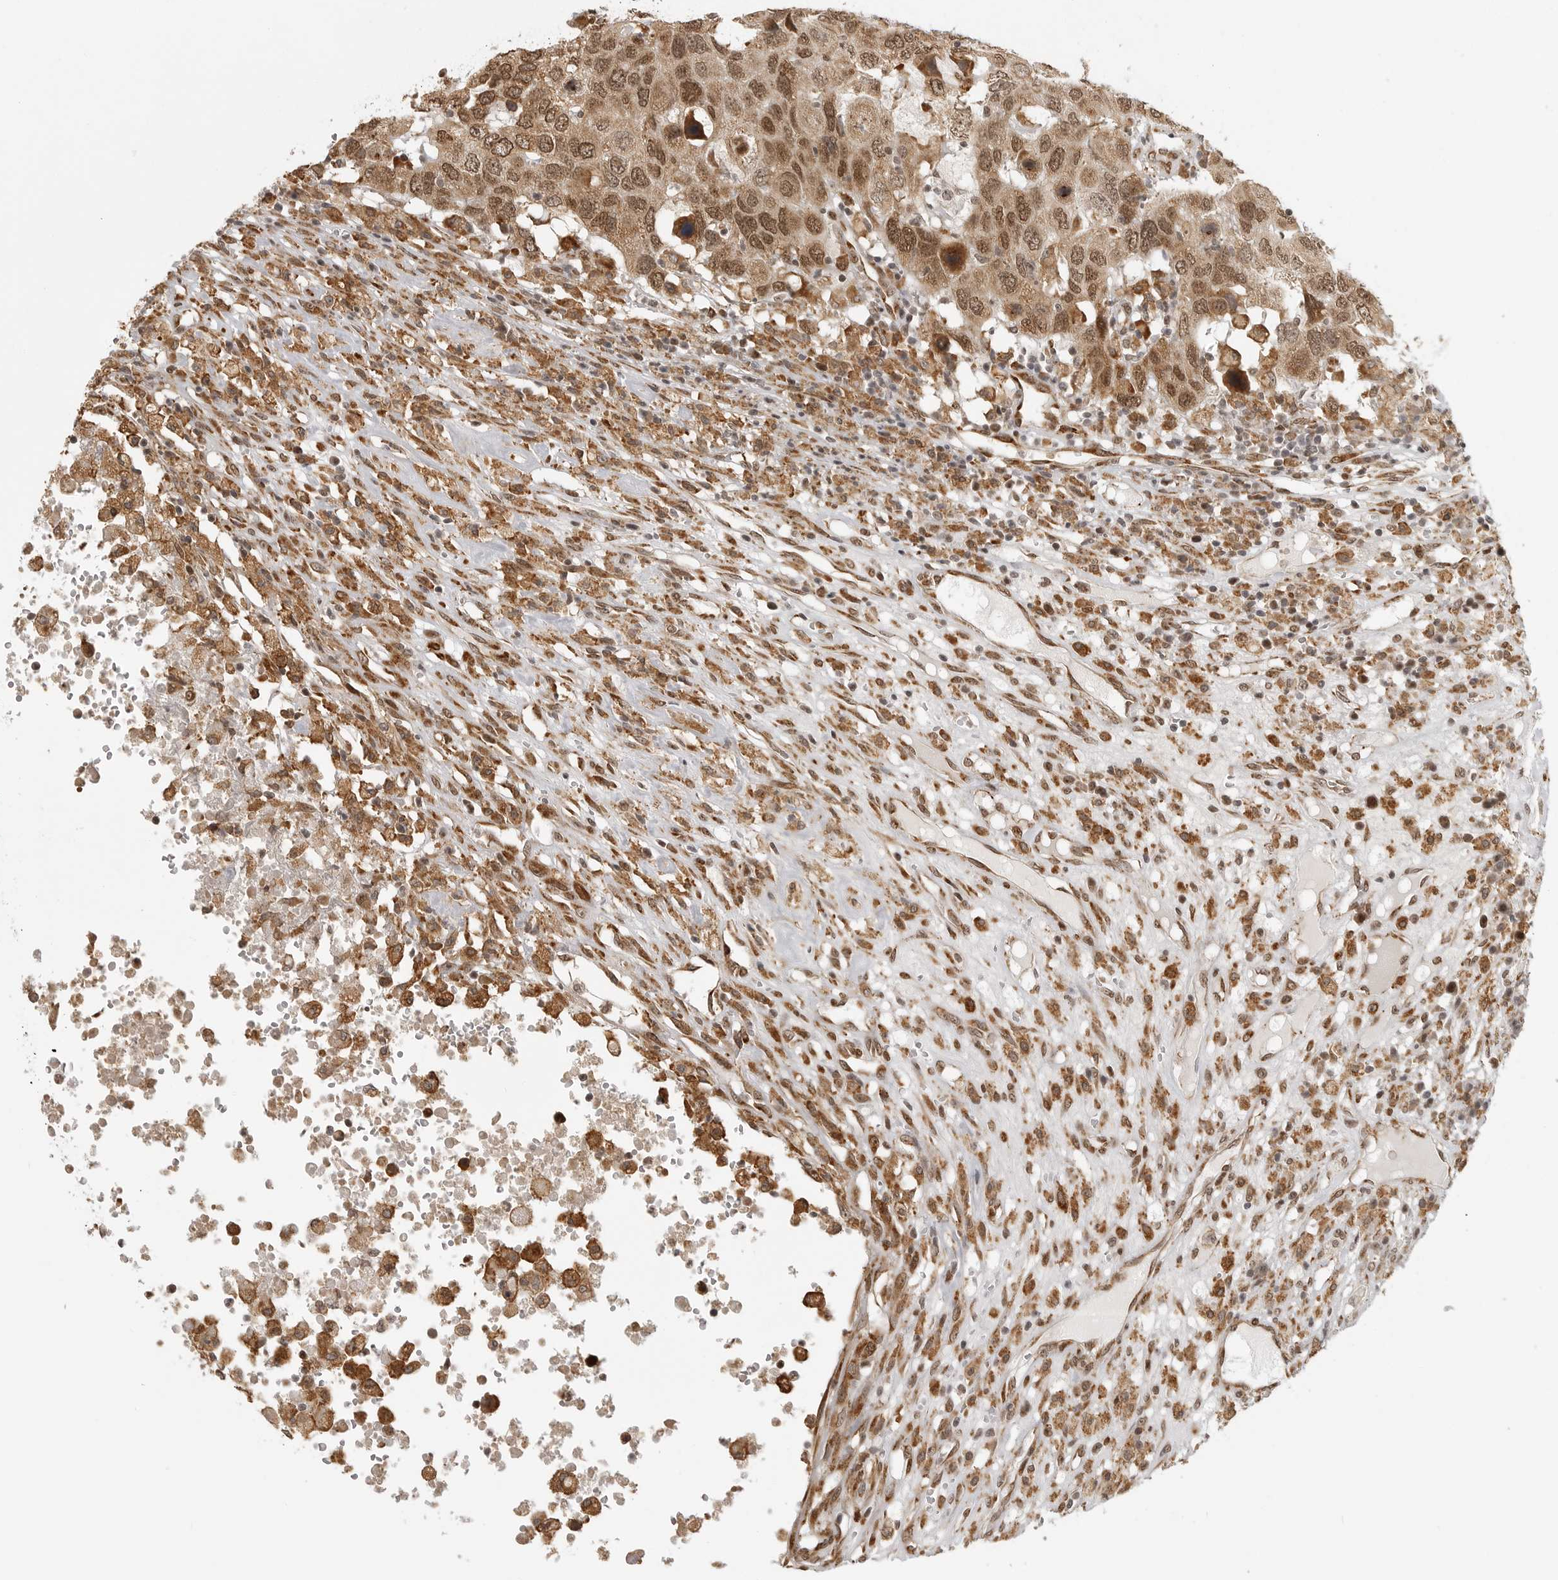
{"staining": {"intensity": "moderate", "quantity": ">75%", "location": "cytoplasmic/membranous,nuclear"}, "tissue": "head and neck cancer", "cell_type": "Tumor cells", "image_type": "cancer", "snomed": [{"axis": "morphology", "description": "Squamous cell carcinoma, NOS"}, {"axis": "topography", "description": "Head-Neck"}], "caption": "Brown immunohistochemical staining in squamous cell carcinoma (head and neck) shows moderate cytoplasmic/membranous and nuclear positivity in approximately >75% of tumor cells.", "gene": "ISG20L2", "patient": {"sex": "male", "age": 66}}